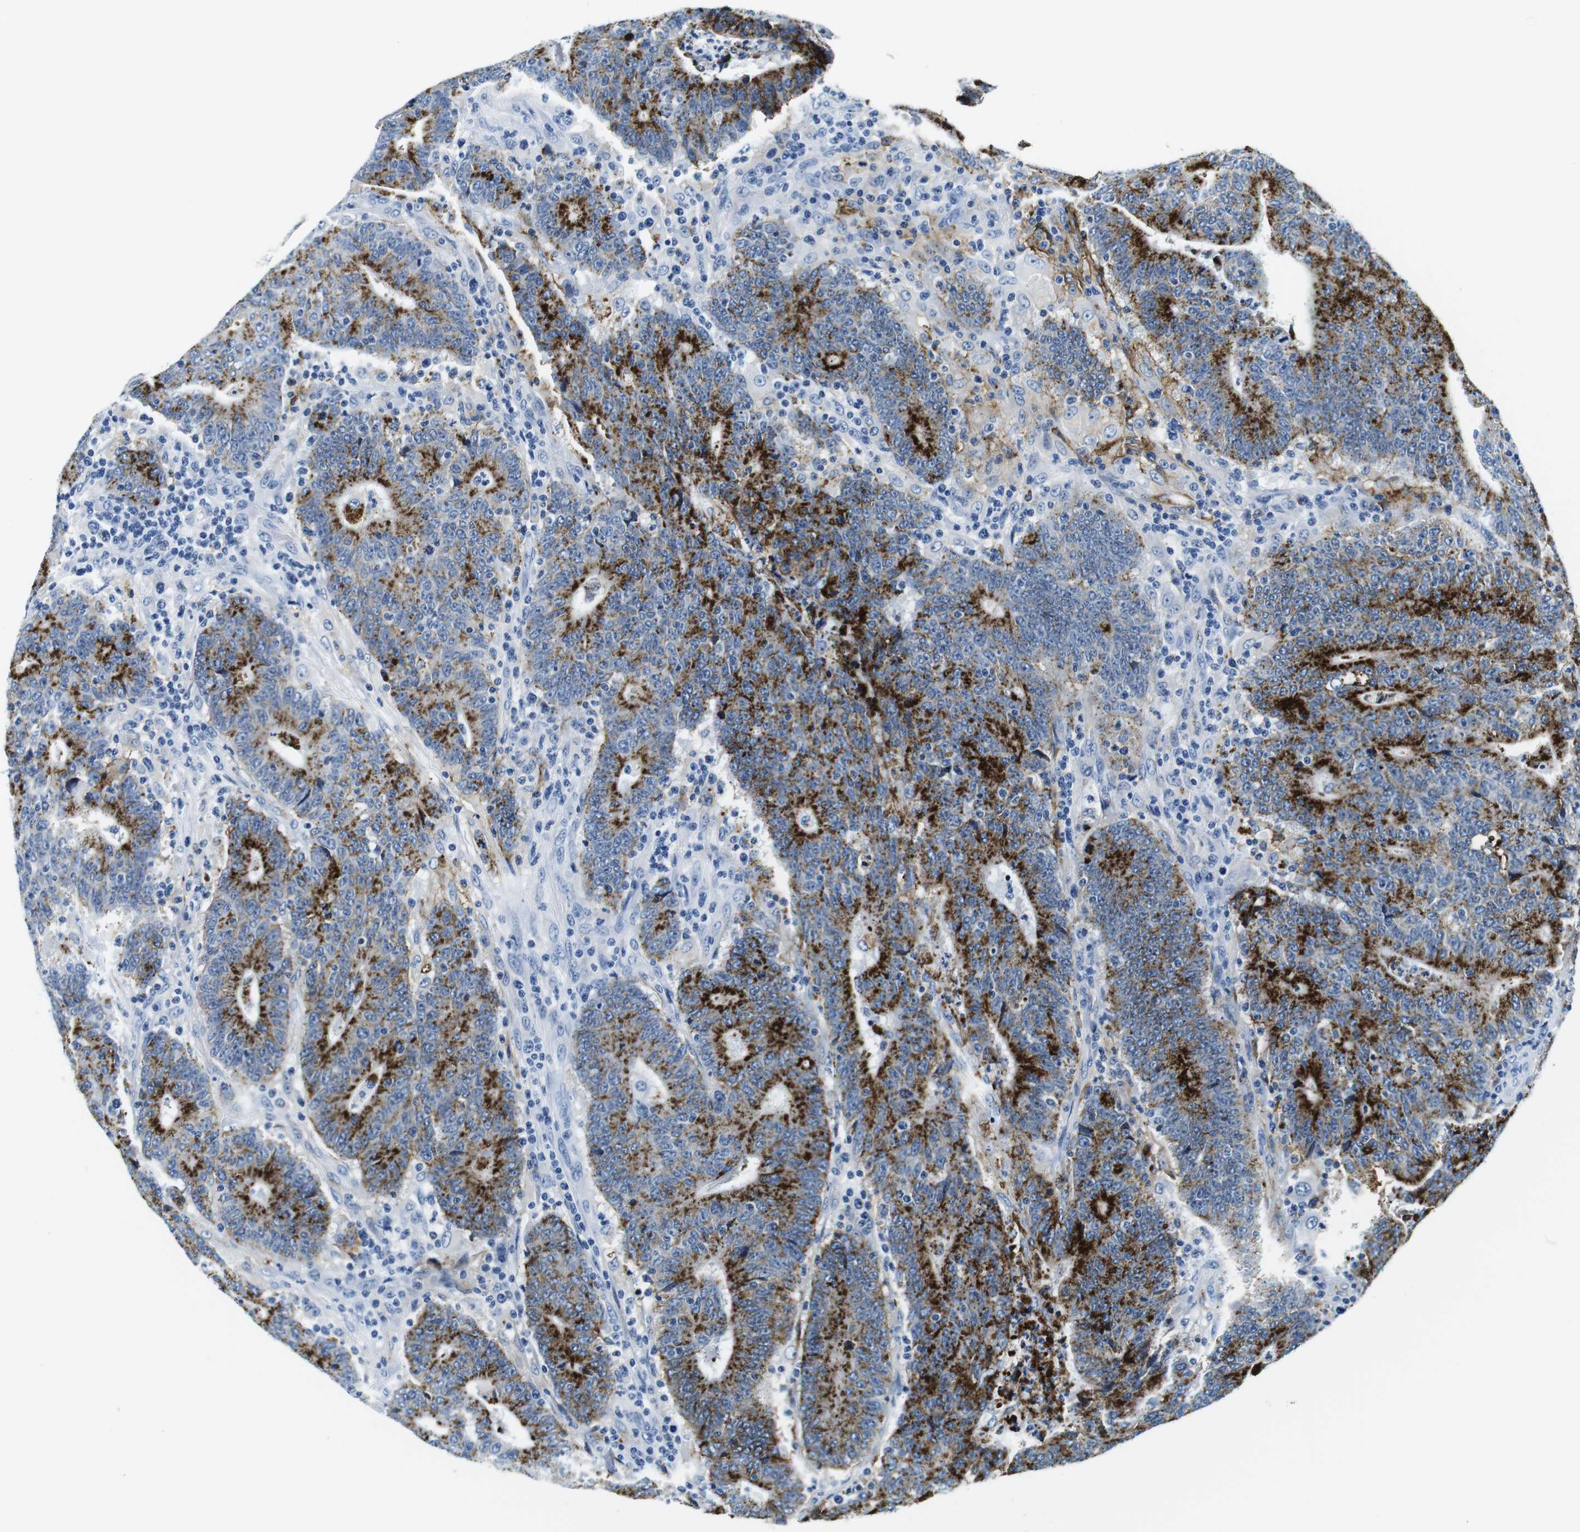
{"staining": {"intensity": "strong", "quantity": "25%-75%", "location": "cytoplasmic/membranous"}, "tissue": "colorectal cancer", "cell_type": "Tumor cells", "image_type": "cancer", "snomed": [{"axis": "morphology", "description": "Normal tissue, NOS"}, {"axis": "morphology", "description": "Adenocarcinoma, NOS"}, {"axis": "topography", "description": "Colon"}], "caption": "Protein positivity by immunohistochemistry (IHC) reveals strong cytoplasmic/membranous expression in approximately 25%-75% of tumor cells in colorectal cancer. The staining was performed using DAB (3,3'-diaminobenzidine) to visualize the protein expression in brown, while the nuclei were stained in blue with hematoxylin (Magnification: 20x).", "gene": "HLA-DRB1", "patient": {"sex": "female", "age": 75}}